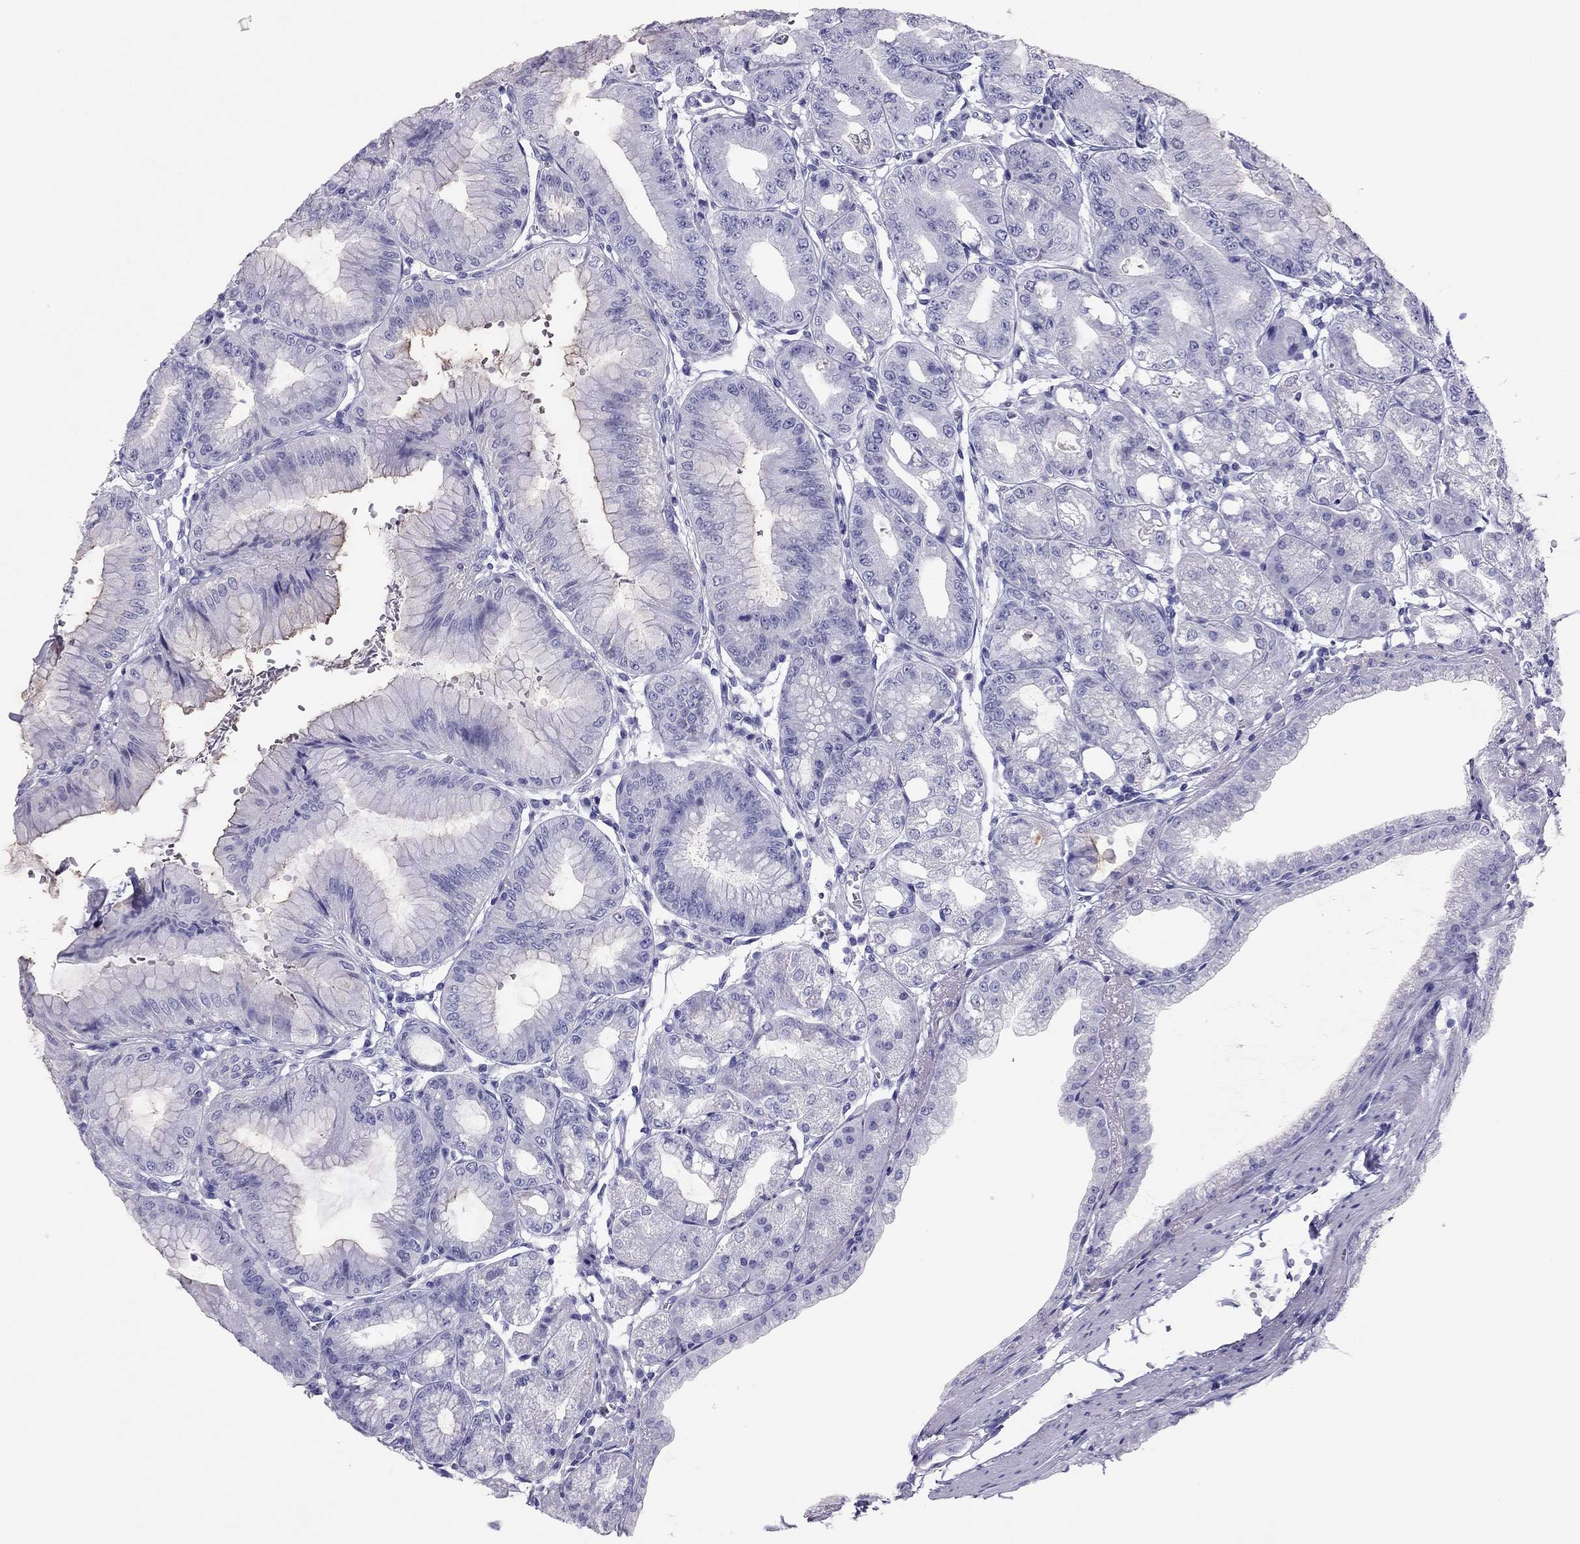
{"staining": {"intensity": "negative", "quantity": "none", "location": "none"}, "tissue": "stomach", "cell_type": "Glandular cells", "image_type": "normal", "snomed": [{"axis": "morphology", "description": "Normal tissue, NOS"}, {"axis": "topography", "description": "Stomach"}], "caption": "There is no significant positivity in glandular cells of stomach. (DAB immunohistochemistry (IHC) visualized using brightfield microscopy, high magnification).", "gene": "PDE6A", "patient": {"sex": "male", "age": 71}}